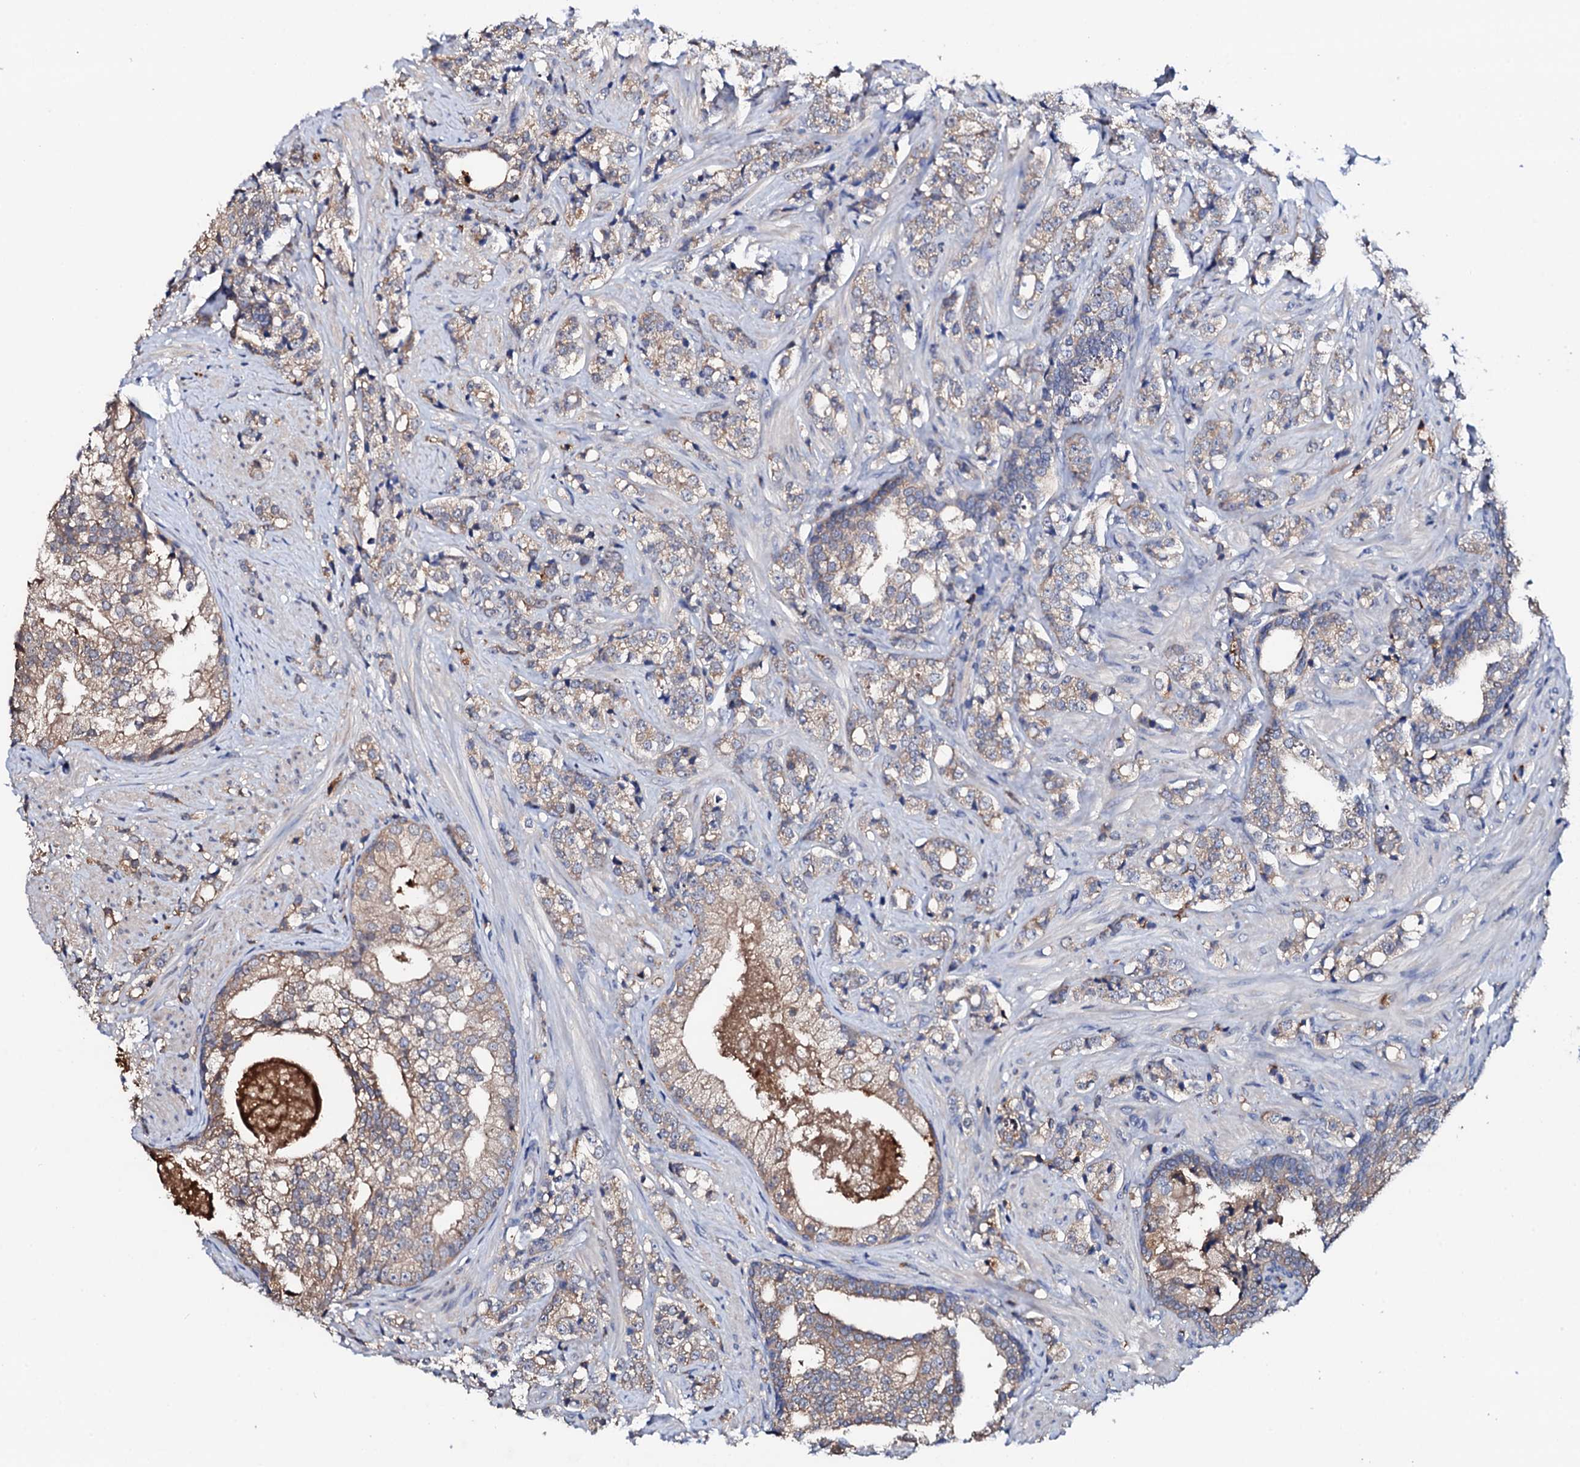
{"staining": {"intensity": "weak", "quantity": ">75%", "location": "cytoplasmic/membranous"}, "tissue": "prostate cancer", "cell_type": "Tumor cells", "image_type": "cancer", "snomed": [{"axis": "morphology", "description": "Adenocarcinoma, High grade"}, {"axis": "topography", "description": "Prostate"}], "caption": "Immunohistochemistry staining of prostate cancer, which reveals low levels of weak cytoplasmic/membranous staining in about >75% of tumor cells indicating weak cytoplasmic/membranous protein positivity. The staining was performed using DAB (brown) for protein detection and nuclei were counterstained in hematoxylin (blue).", "gene": "TCAF2", "patient": {"sex": "male", "age": 69}}